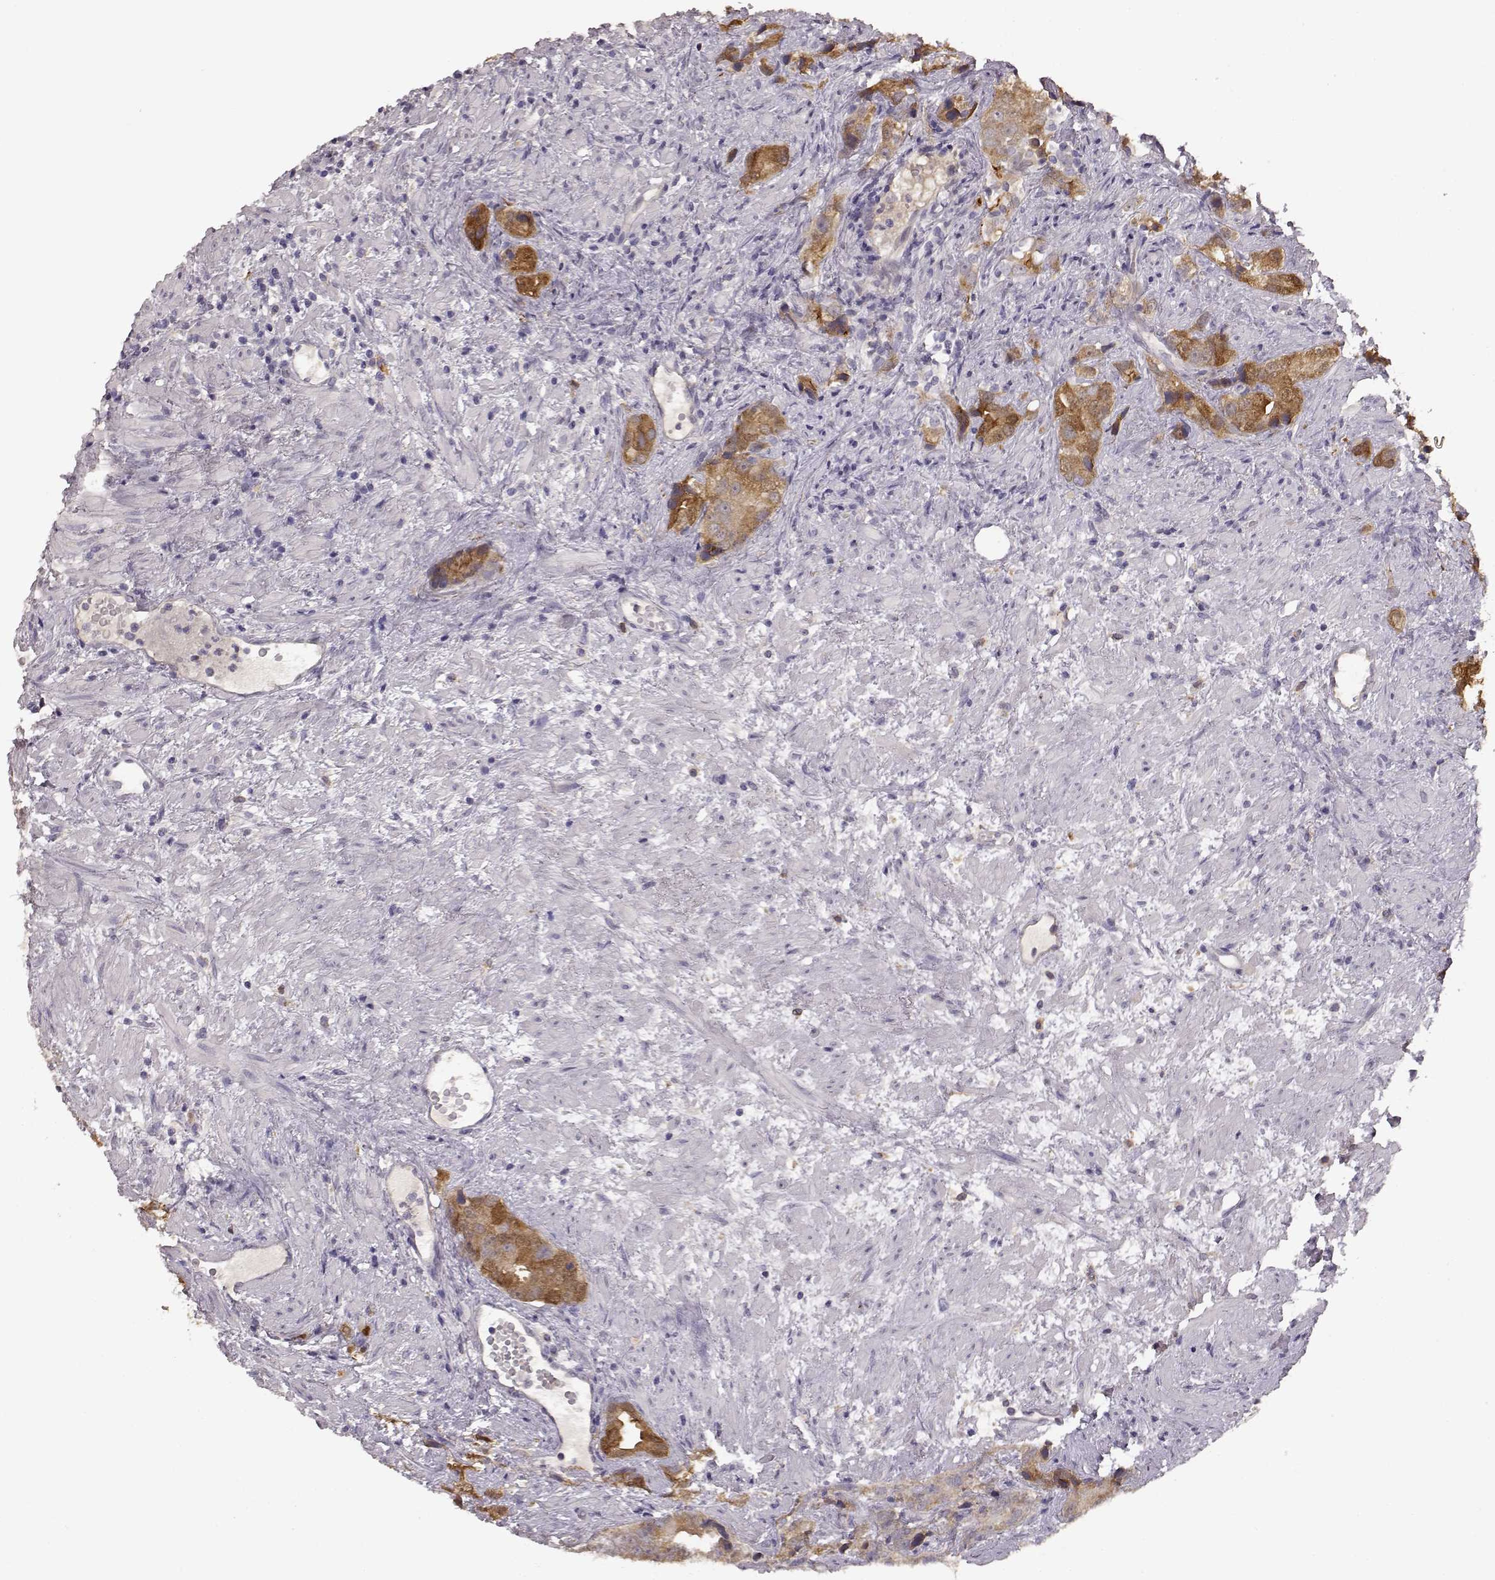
{"staining": {"intensity": "moderate", "quantity": ">75%", "location": "cytoplasmic/membranous"}, "tissue": "prostate cancer", "cell_type": "Tumor cells", "image_type": "cancer", "snomed": [{"axis": "morphology", "description": "Adenocarcinoma, High grade"}, {"axis": "topography", "description": "Prostate"}], "caption": "This is a micrograph of immunohistochemistry staining of high-grade adenocarcinoma (prostate), which shows moderate positivity in the cytoplasmic/membranous of tumor cells.", "gene": "GHR", "patient": {"sex": "male", "age": 90}}